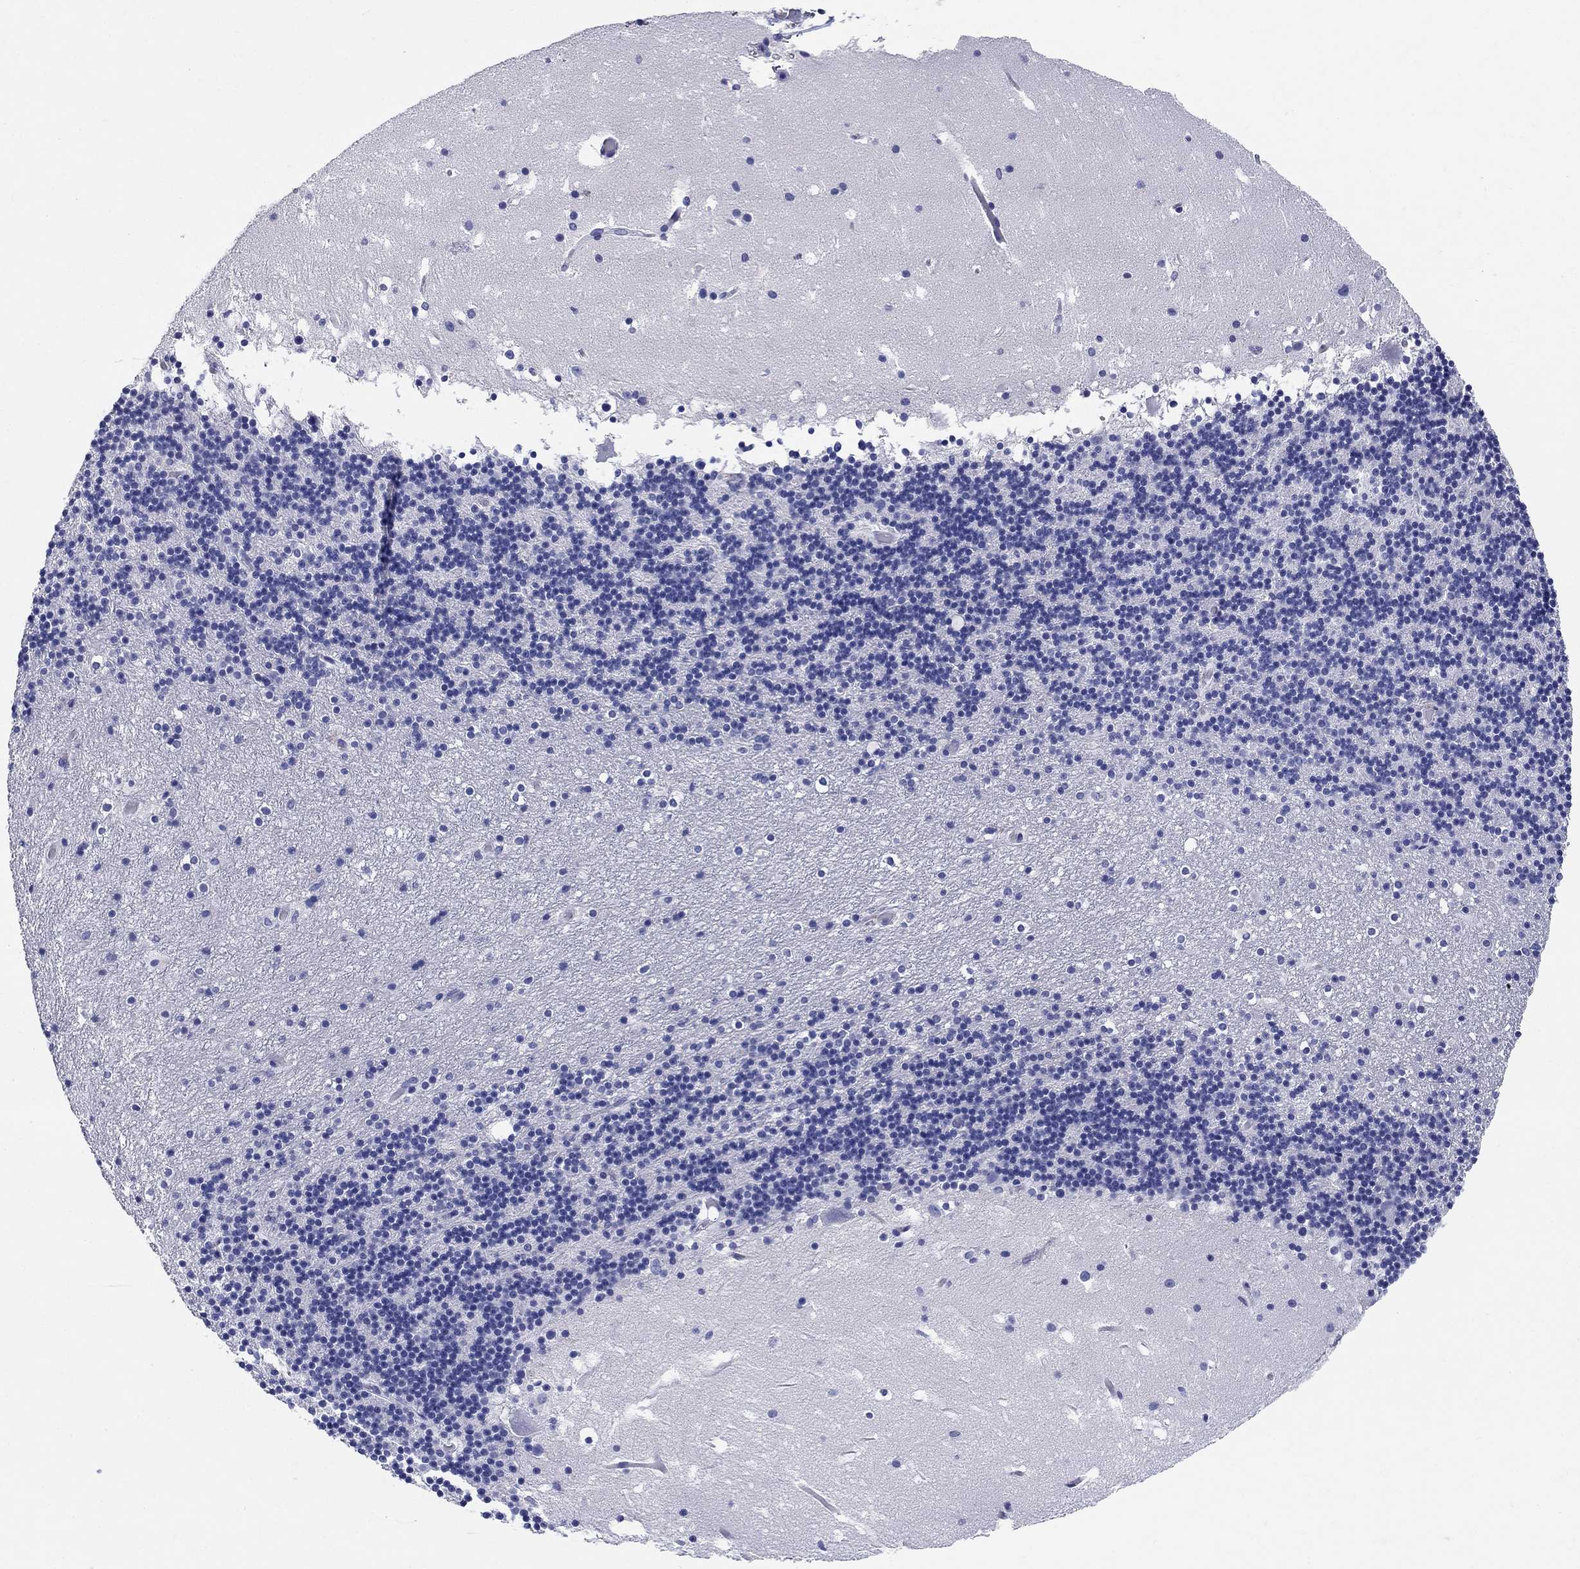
{"staining": {"intensity": "negative", "quantity": "none", "location": "none"}, "tissue": "cerebellum", "cell_type": "Cells in granular layer", "image_type": "normal", "snomed": [{"axis": "morphology", "description": "Normal tissue, NOS"}, {"axis": "topography", "description": "Cerebellum"}], "caption": "High magnification brightfield microscopy of normal cerebellum stained with DAB (brown) and counterstained with hematoxylin (blue): cells in granular layer show no significant expression. (Immunohistochemistry, brightfield microscopy, high magnification).", "gene": "LAMP5", "patient": {"sex": "male", "age": 37}}